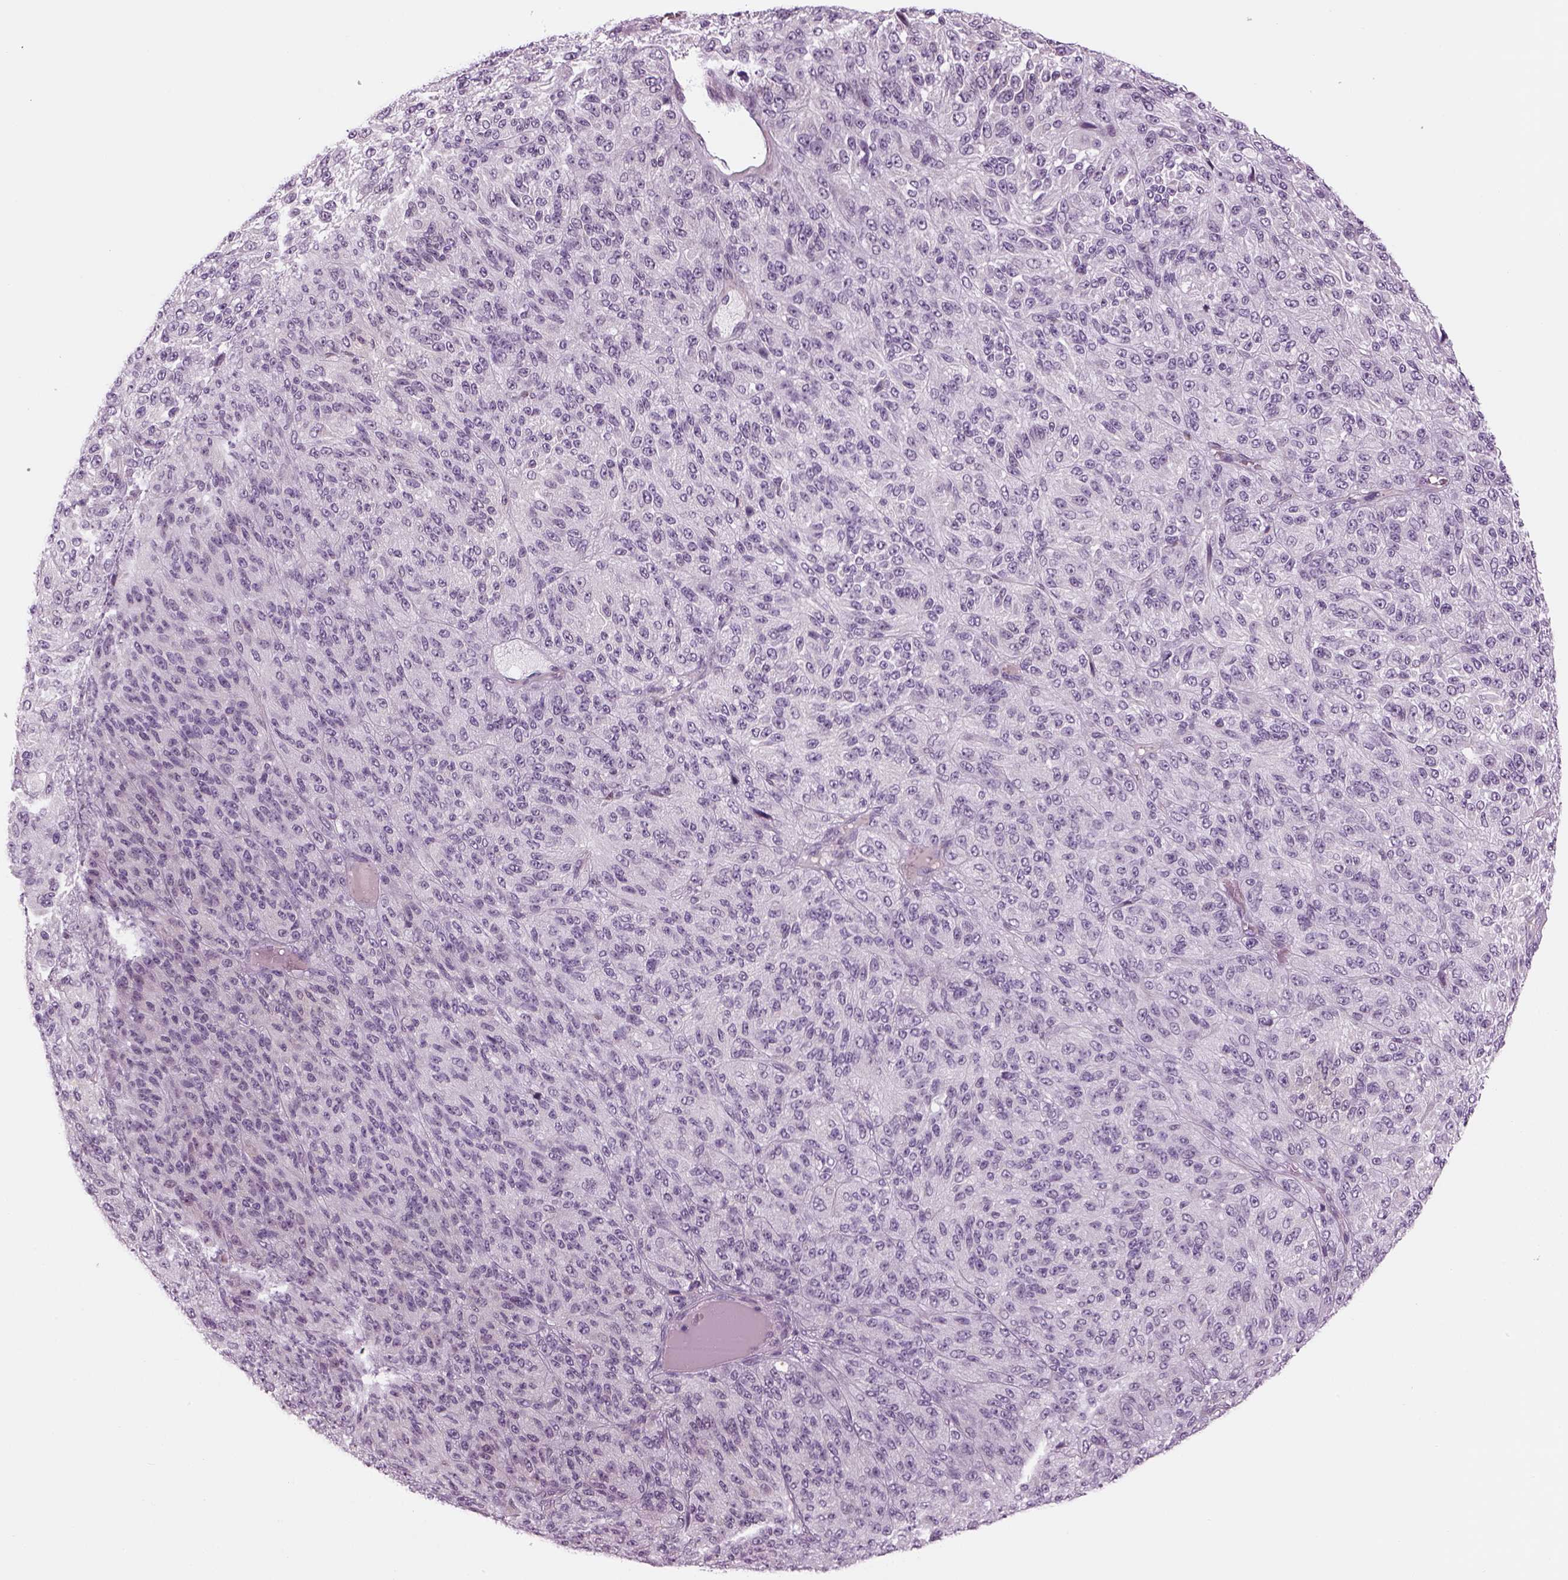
{"staining": {"intensity": "negative", "quantity": "none", "location": "none"}, "tissue": "melanoma", "cell_type": "Tumor cells", "image_type": "cancer", "snomed": [{"axis": "morphology", "description": "Malignant melanoma, Metastatic site"}, {"axis": "topography", "description": "Brain"}], "caption": "Histopathology image shows no significant protein positivity in tumor cells of melanoma.", "gene": "LRRIQ3", "patient": {"sex": "female", "age": 56}}